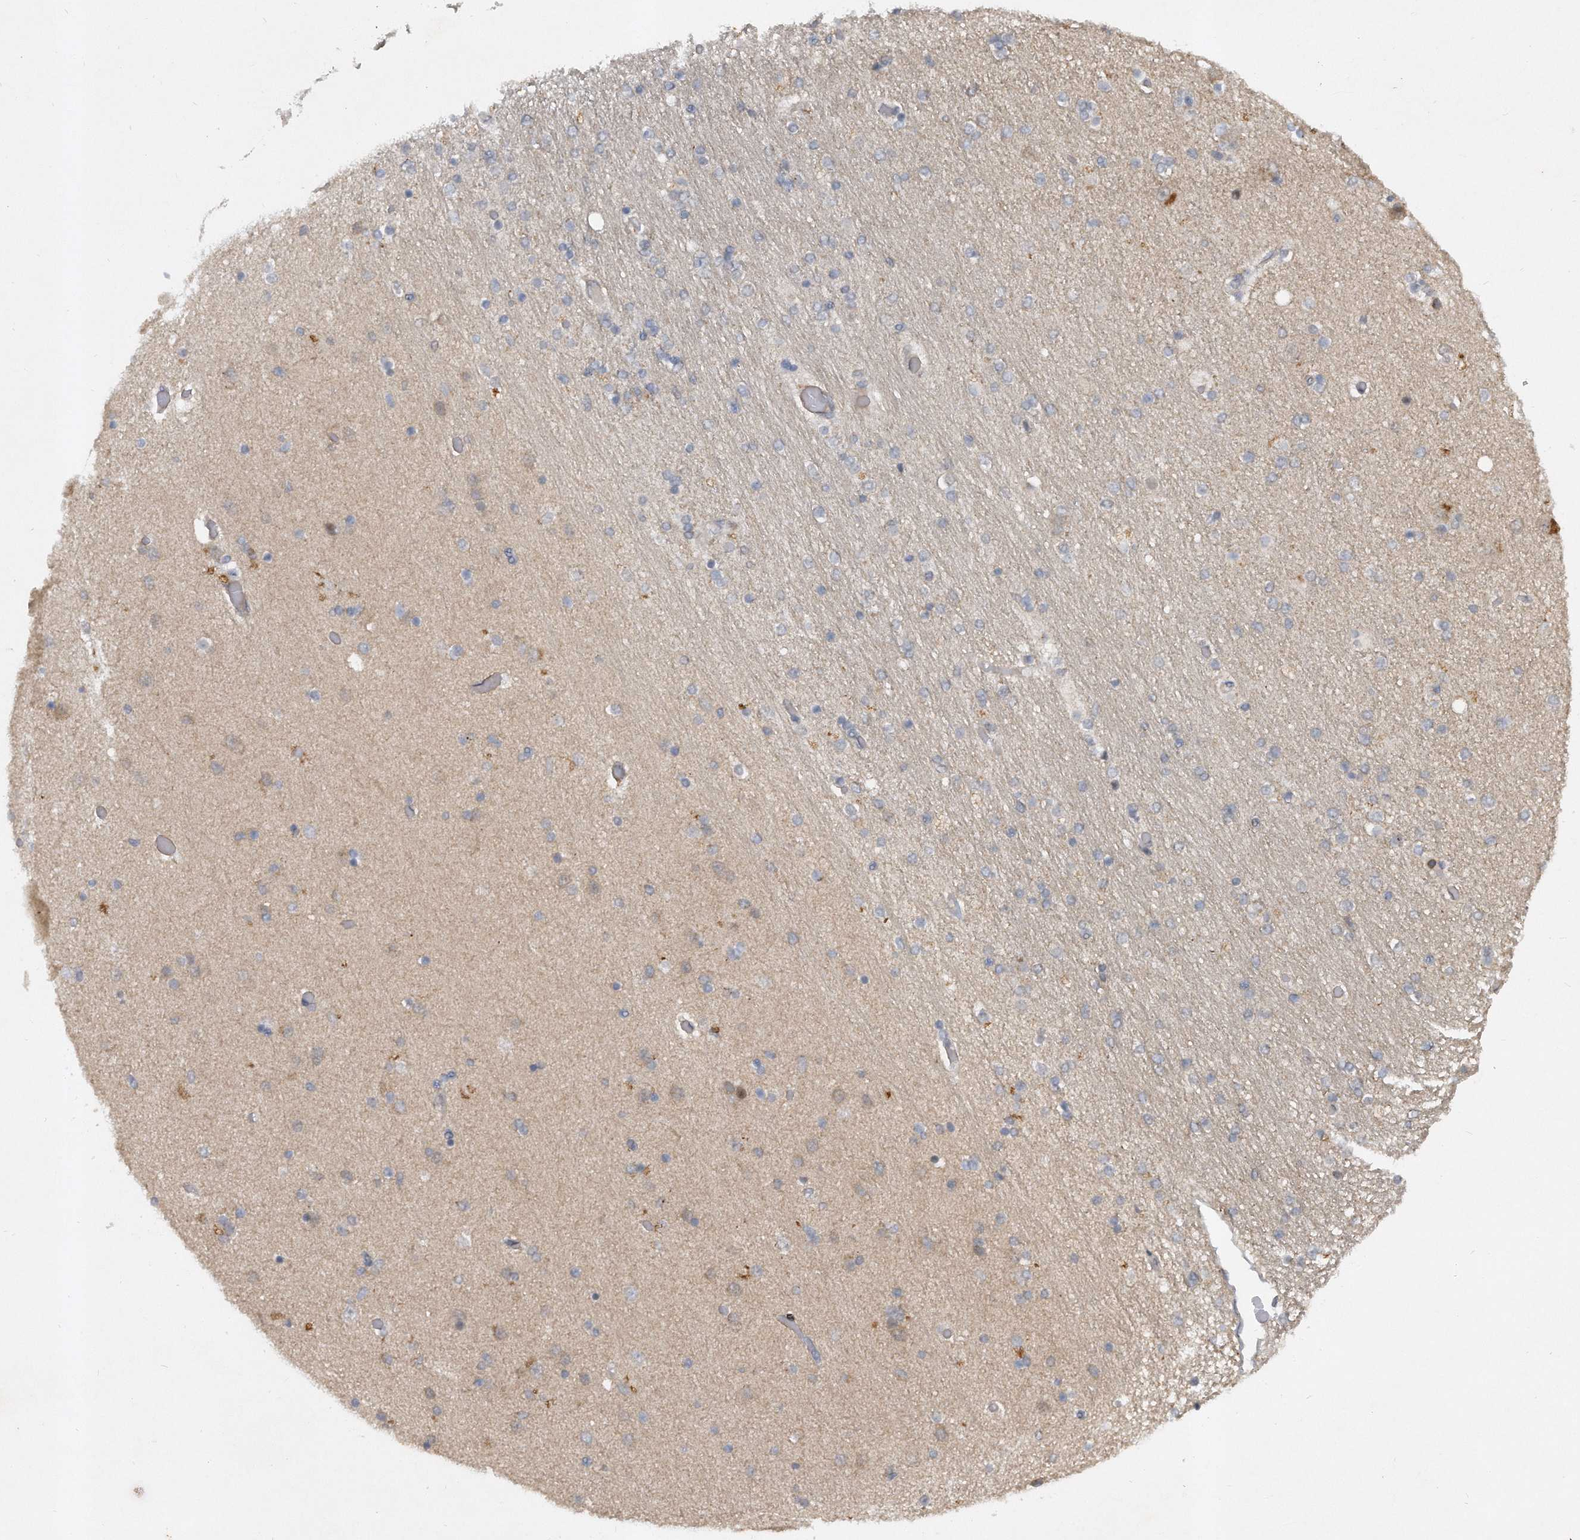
{"staining": {"intensity": "weak", "quantity": "<25%", "location": "cytoplasmic/membranous"}, "tissue": "hippocampus", "cell_type": "Glial cells", "image_type": "normal", "snomed": [{"axis": "morphology", "description": "Normal tissue, NOS"}, {"axis": "topography", "description": "Hippocampus"}], "caption": "There is no significant positivity in glial cells of hippocampus. (DAB IHC visualized using brightfield microscopy, high magnification).", "gene": "PGBD2", "patient": {"sex": "female", "age": 54}}